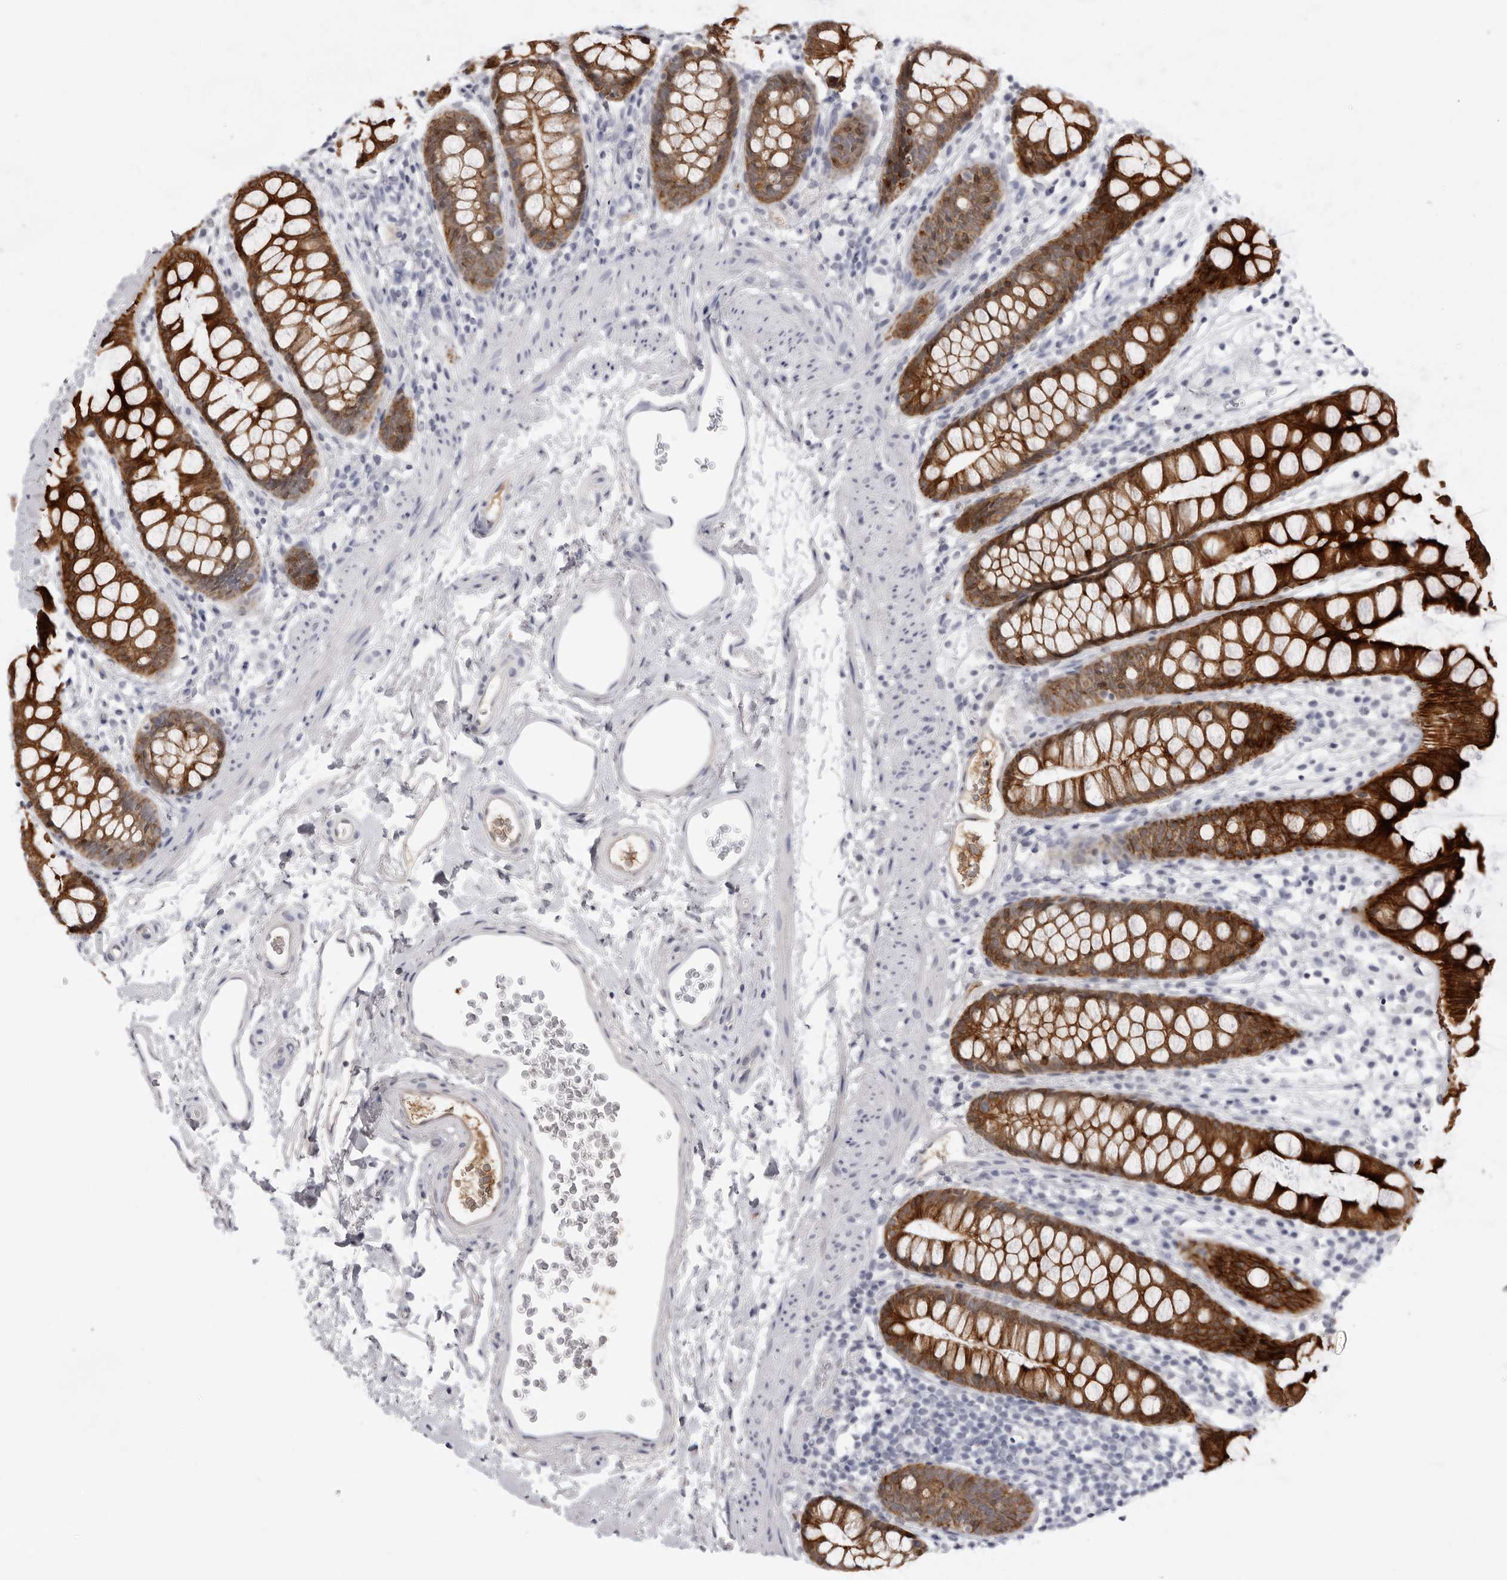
{"staining": {"intensity": "strong", "quantity": ">75%", "location": "cytoplasmic/membranous"}, "tissue": "rectum", "cell_type": "Glandular cells", "image_type": "normal", "snomed": [{"axis": "morphology", "description": "Normal tissue, NOS"}, {"axis": "topography", "description": "Rectum"}], "caption": "Glandular cells show high levels of strong cytoplasmic/membranous staining in approximately >75% of cells in normal rectum. (DAB (3,3'-diaminobenzidine) IHC with brightfield microscopy, high magnification).", "gene": "SERPINF2", "patient": {"sex": "female", "age": 65}}